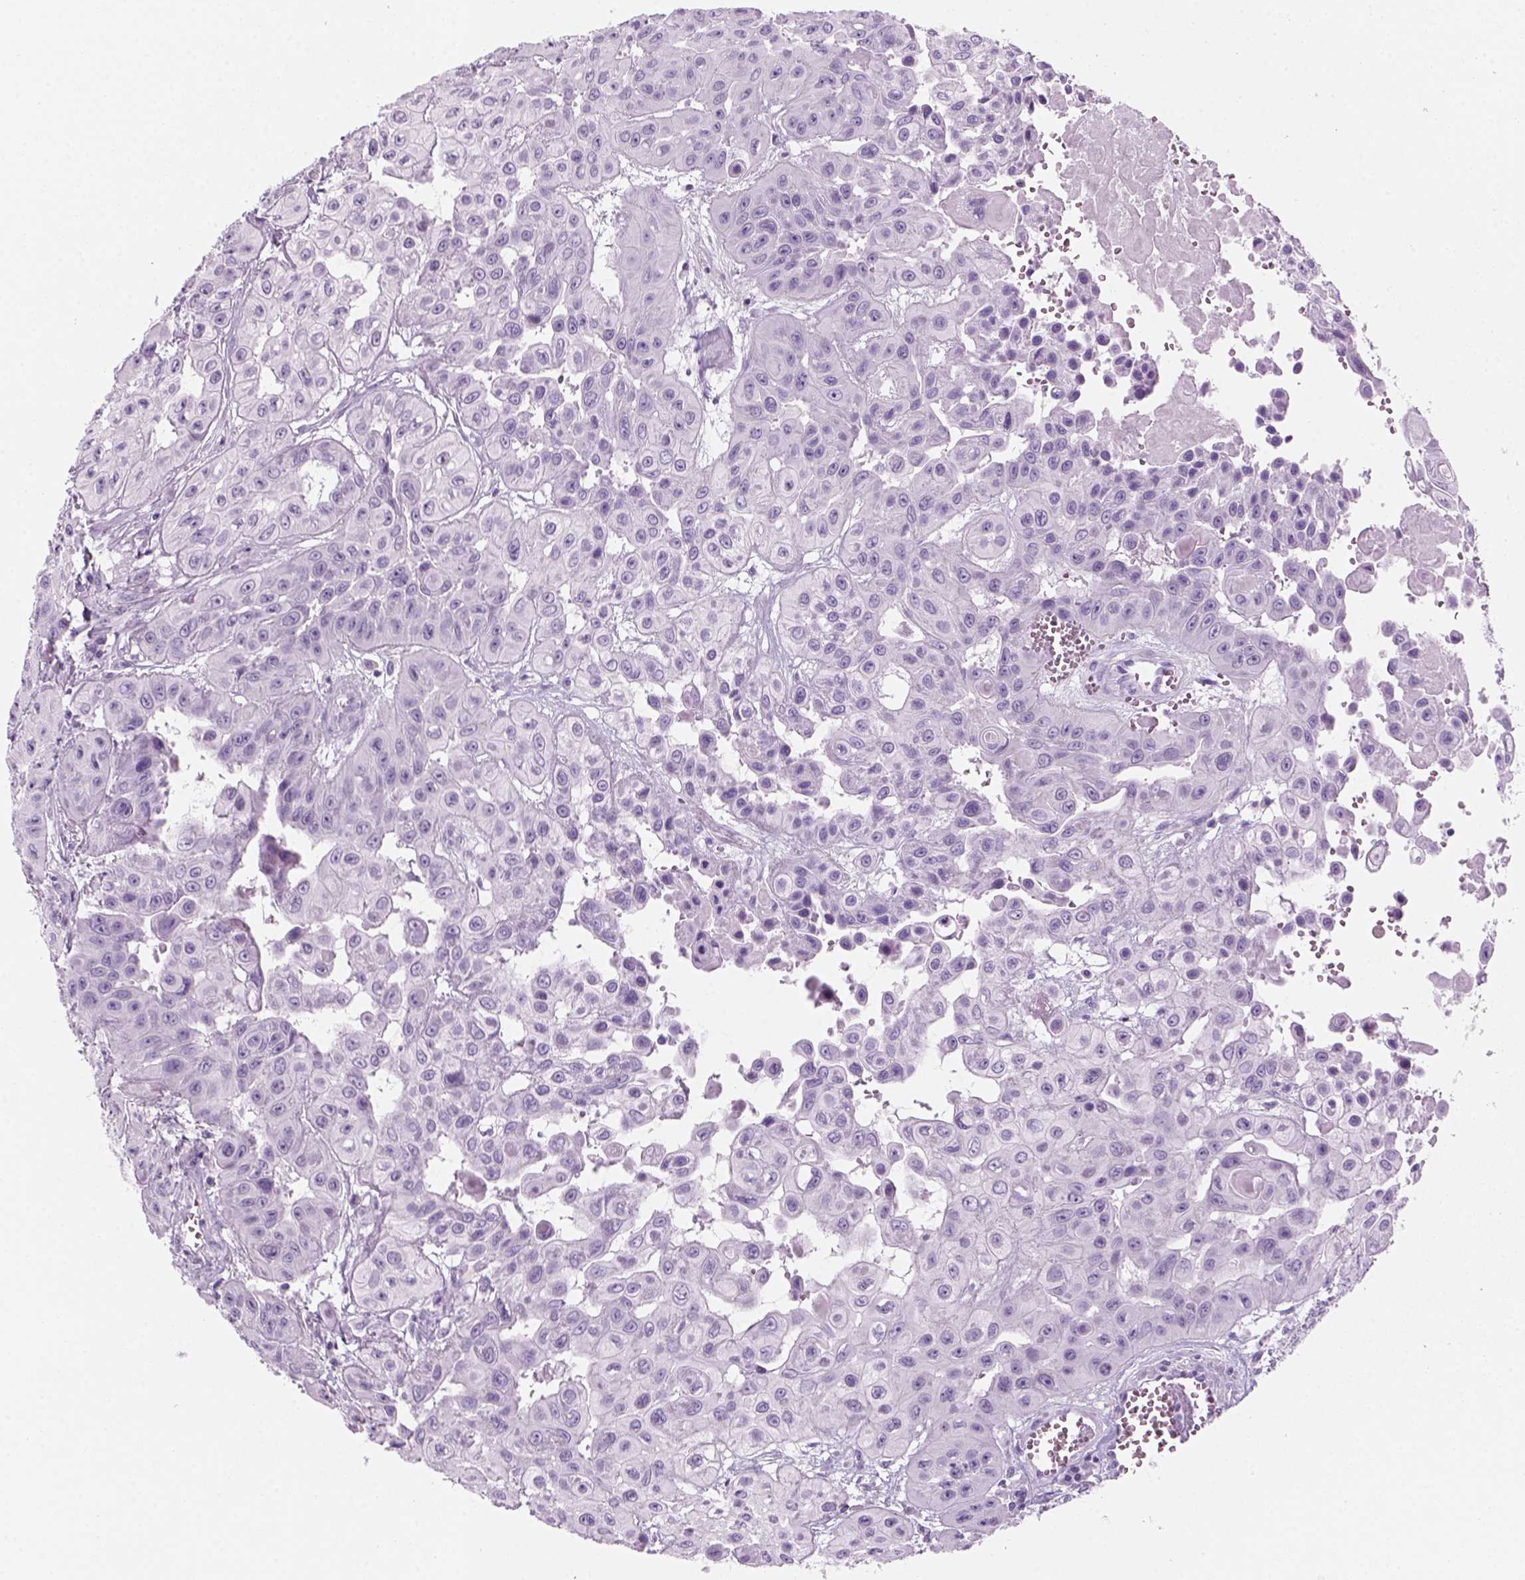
{"staining": {"intensity": "negative", "quantity": "none", "location": "none"}, "tissue": "head and neck cancer", "cell_type": "Tumor cells", "image_type": "cancer", "snomed": [{"axis": "morphology", "description": "Adenocarcinoma, NOS"}, {"axis": "topography", "description": "Head-Neck"}], "caption": "Histopathology image shows no protein expression in tumor cells of head and neck cancer tissue.", "gene": "KRTAP11-1", "patient": {"sex": "male", "age": 73}}